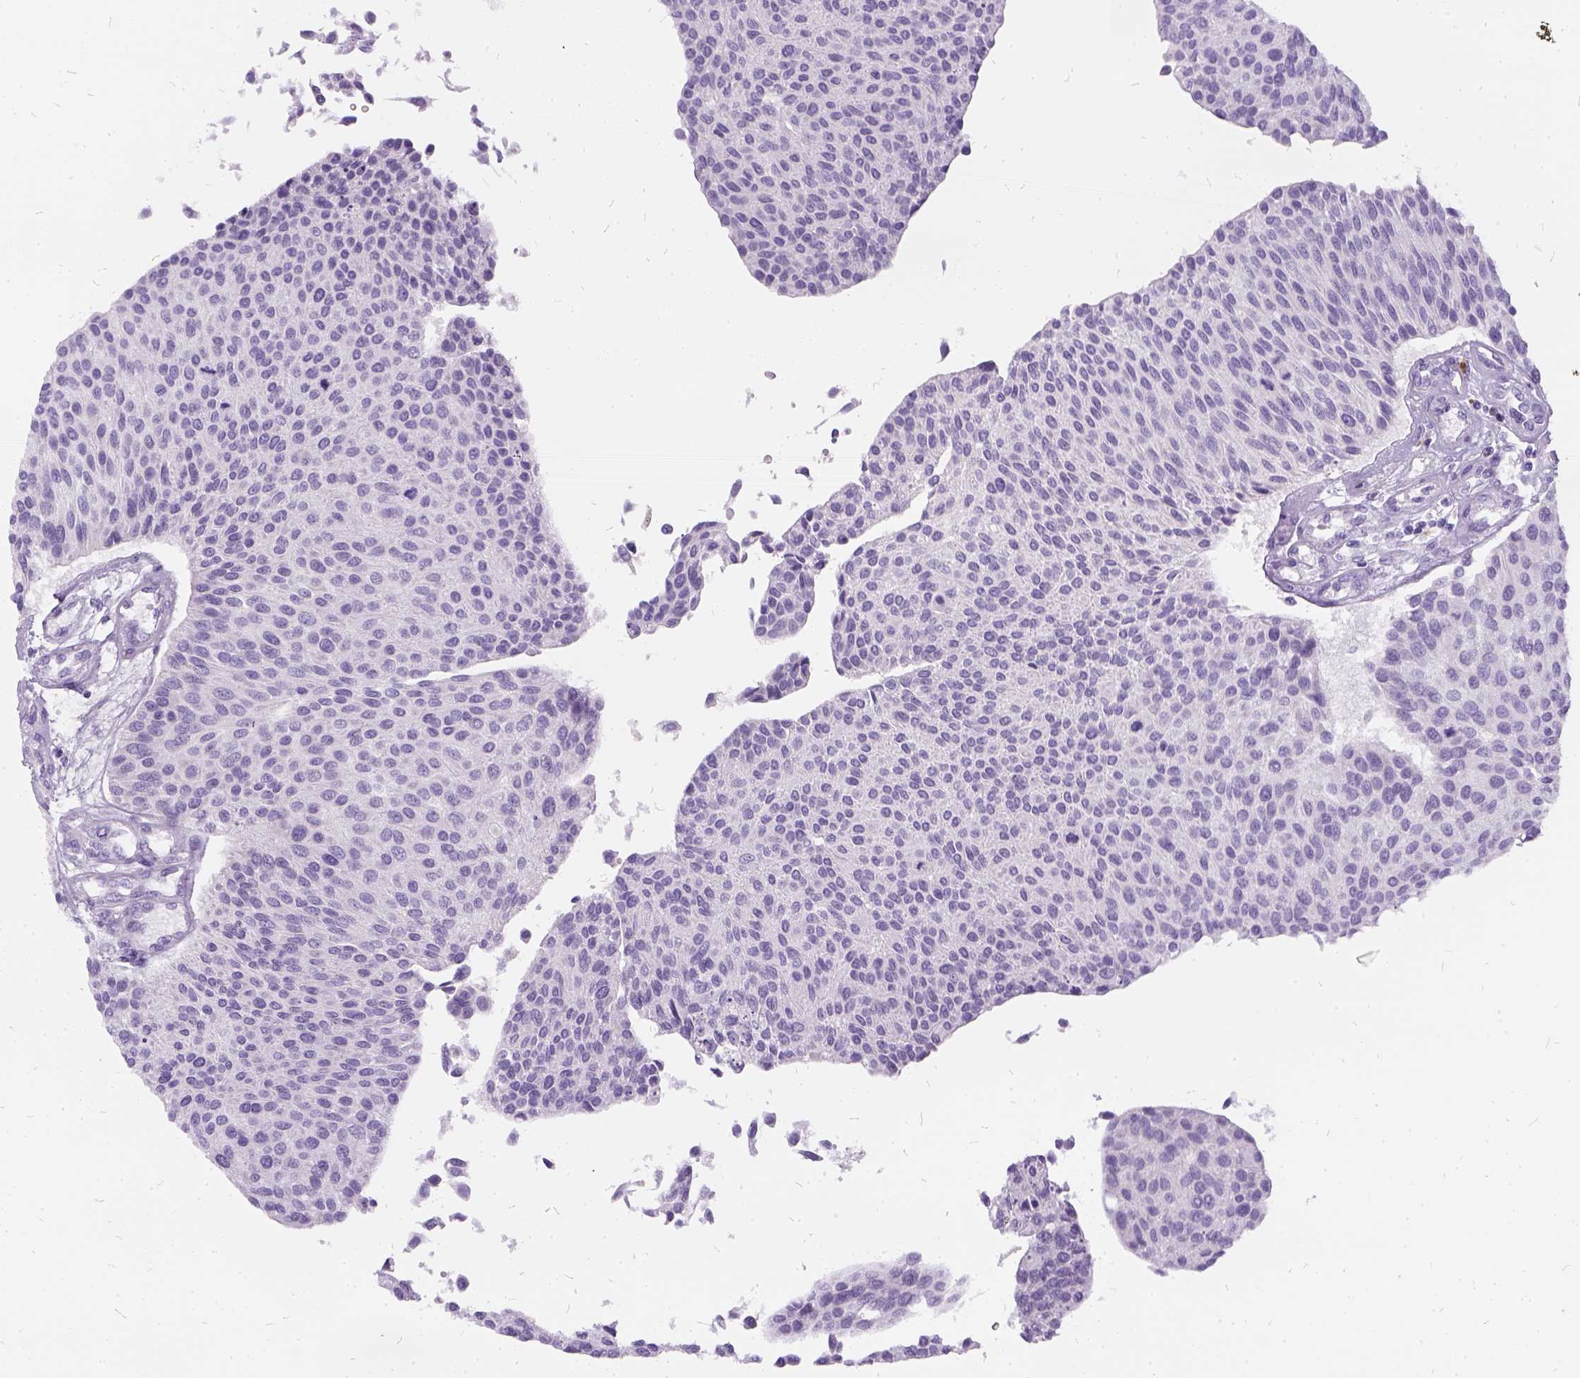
{"staining": {"intensity": "negative", "quantity": "none", "location": "none"}, "tissue": "urothelial cancer", "cell_type": "Tumor cells", "image_type": "cancer", "snomed": [{"axis": "morphology", "description": "Urothelial carcinoma, NOS"}, {"axis": "topography", "description": "Urinary bladder"}], "caption": "Immunohistochemistry (IHC) image of human urothelial cancer stained for a protein (brown), which reveals no positivity in tumor cells.", "gene": "FDX1", "patient": {"sex": "male", "age": 55}}